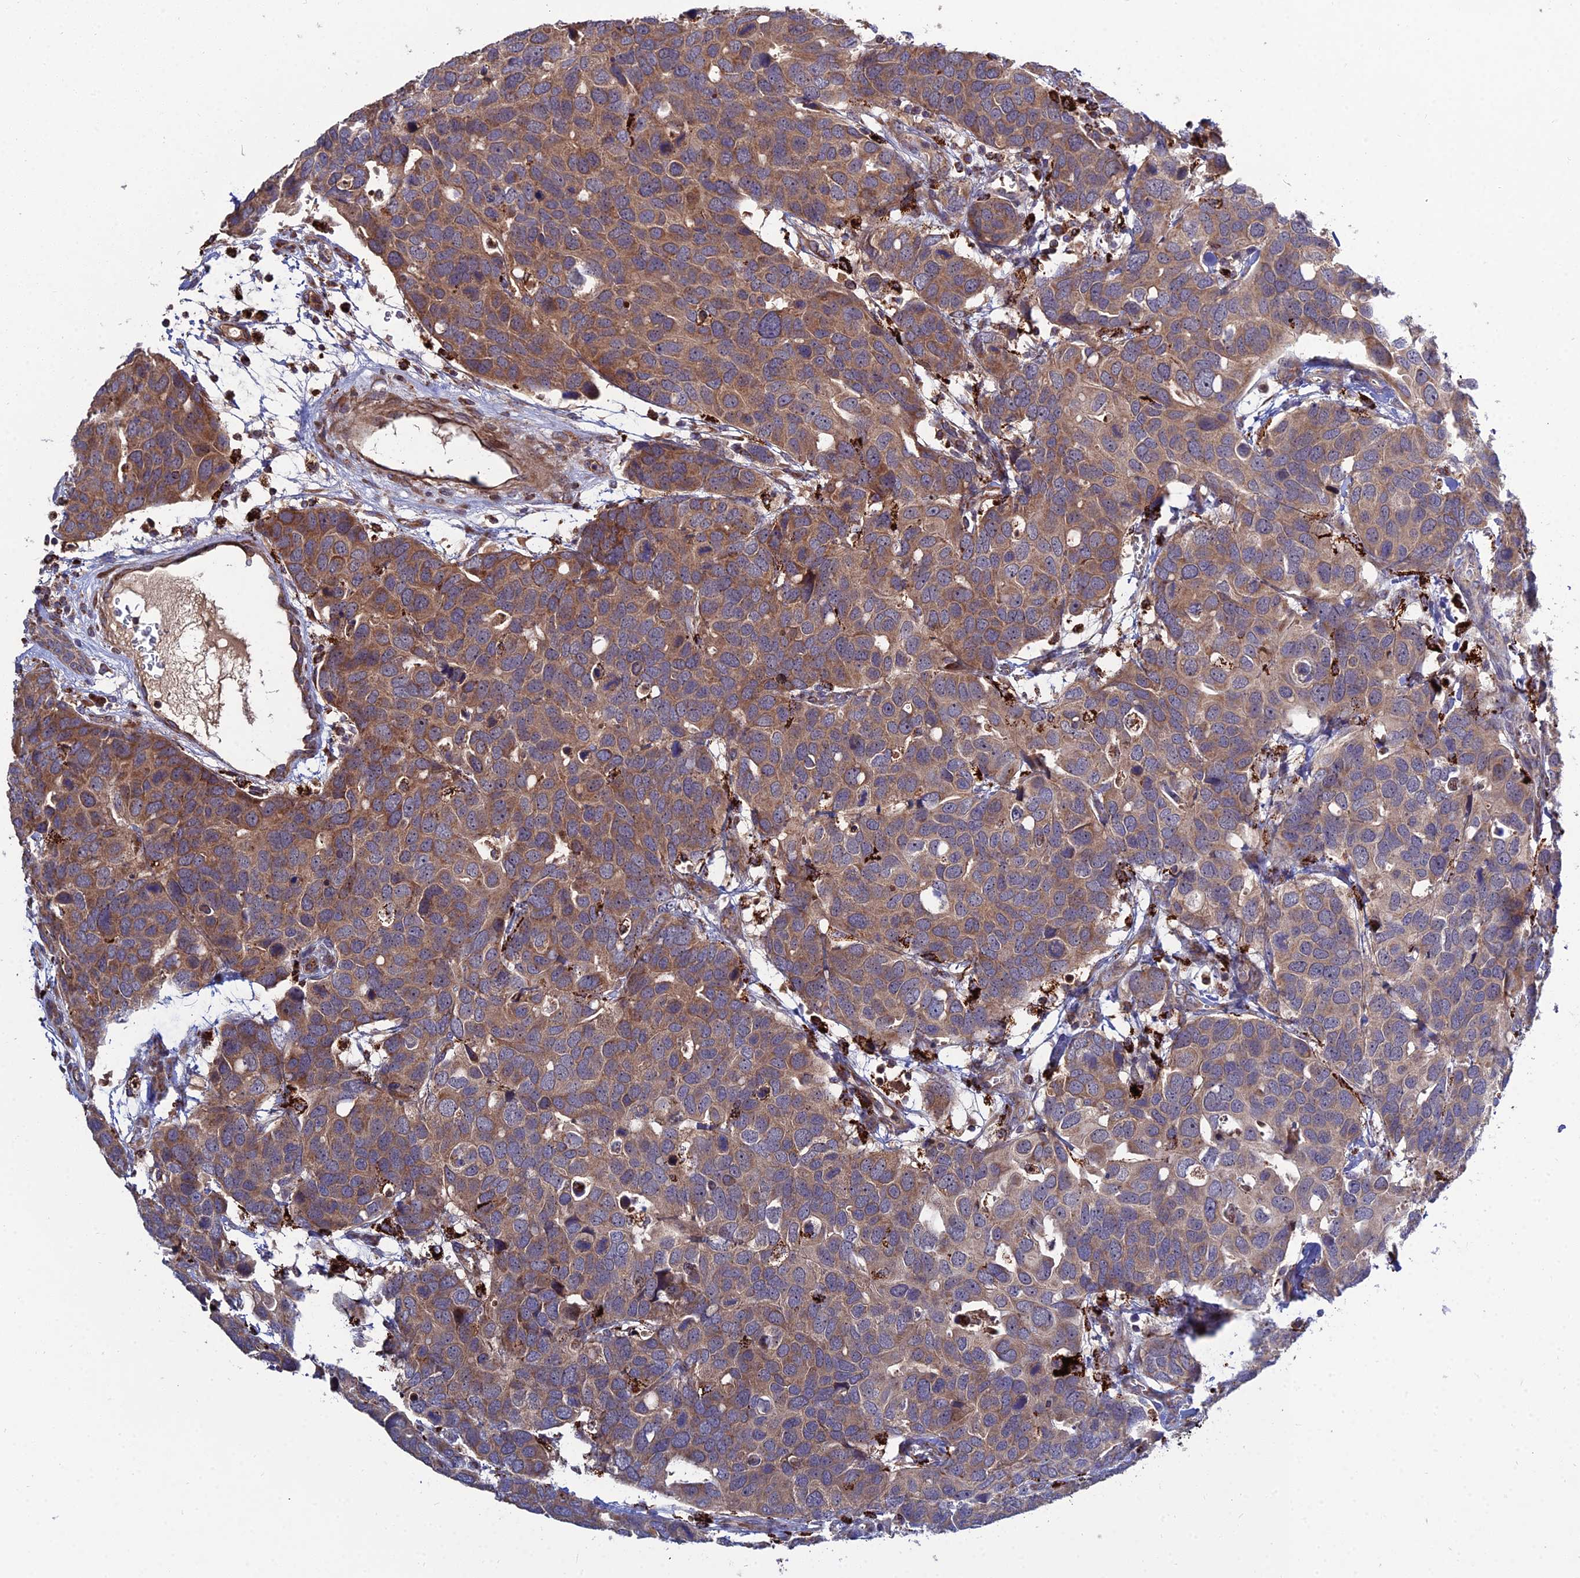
{"staining": {"intensity": "moderate", "quantity": ">75%", "location": "cytoplasmic/membranous"}, "tissue": "breast cancer", "cell_type": "Tumor cells", "image_type": "cancer", "snomed": [{"axis": "morphology", "description": "Duct carcinoma"}, {"axis": "topography", "description": "Breast"}], "caption": "Breast cancer (invasive ductal carcinoma) stained for a protein displays moderate cytoplasmic/membranous positivity in tumor cells.", "gene": "RIC8B", "patient": {"sex": "female", "age": 83}}